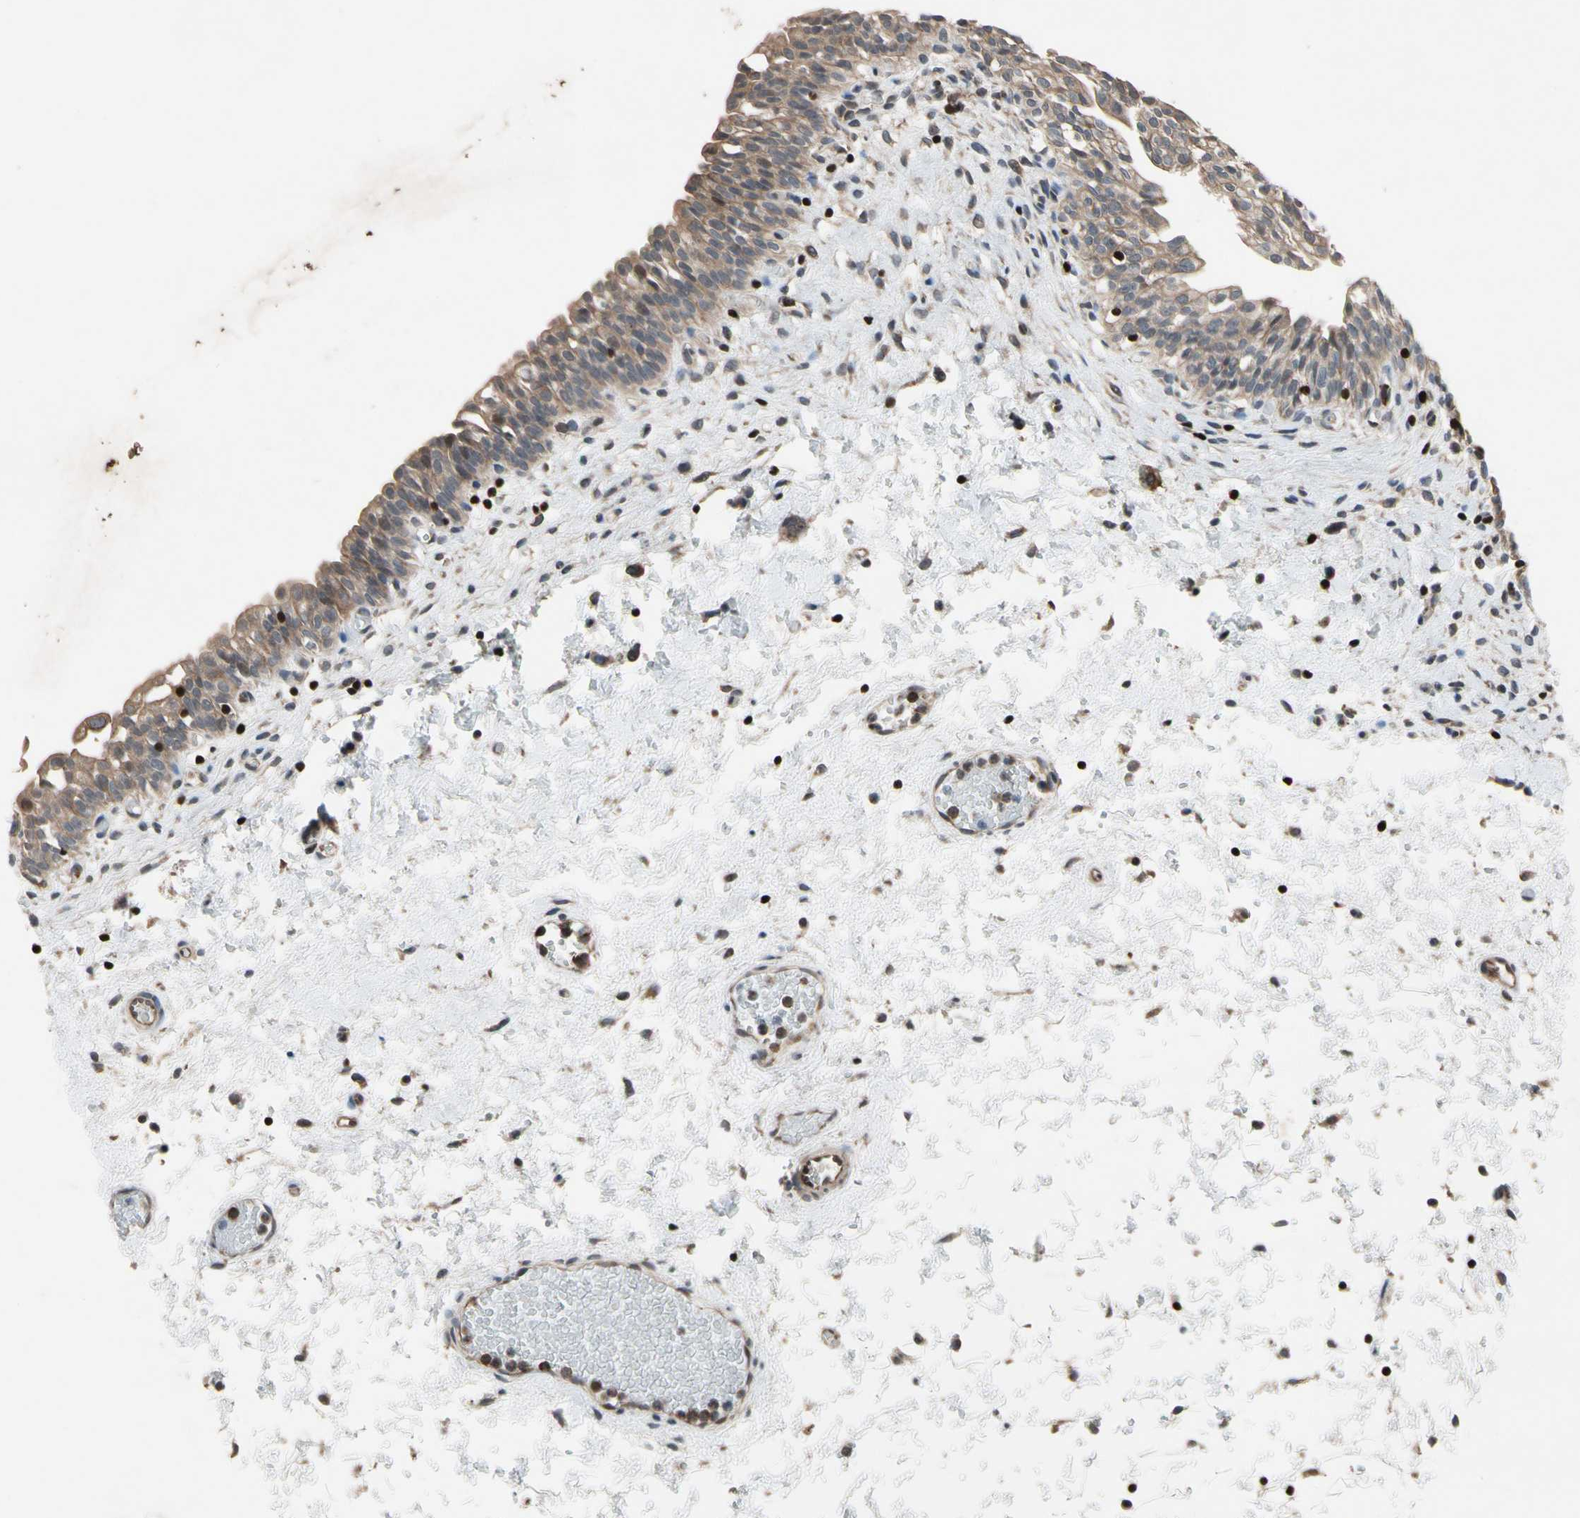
{"staining": {"intensity": "moderate", "quantity": ">75%", "location": "cytoplasmic/membranous"}, "tissue": "urinary bladder", "cell_type": "Urothelial cells", "image_type": "normal", "snomed": [{"axis": "morphology", "description": "Normal tissue, NOS"}, {"axis": "topography", "description": "Urinary bladder"}], "caption": "Urinary bladder stained with a brown dye reveals moderate cytoplasmic/membranous positive expression in approximately >75% of urothelial cells.", "gene": "TBX21", "patient": {"sex": "male", "age": 55}}